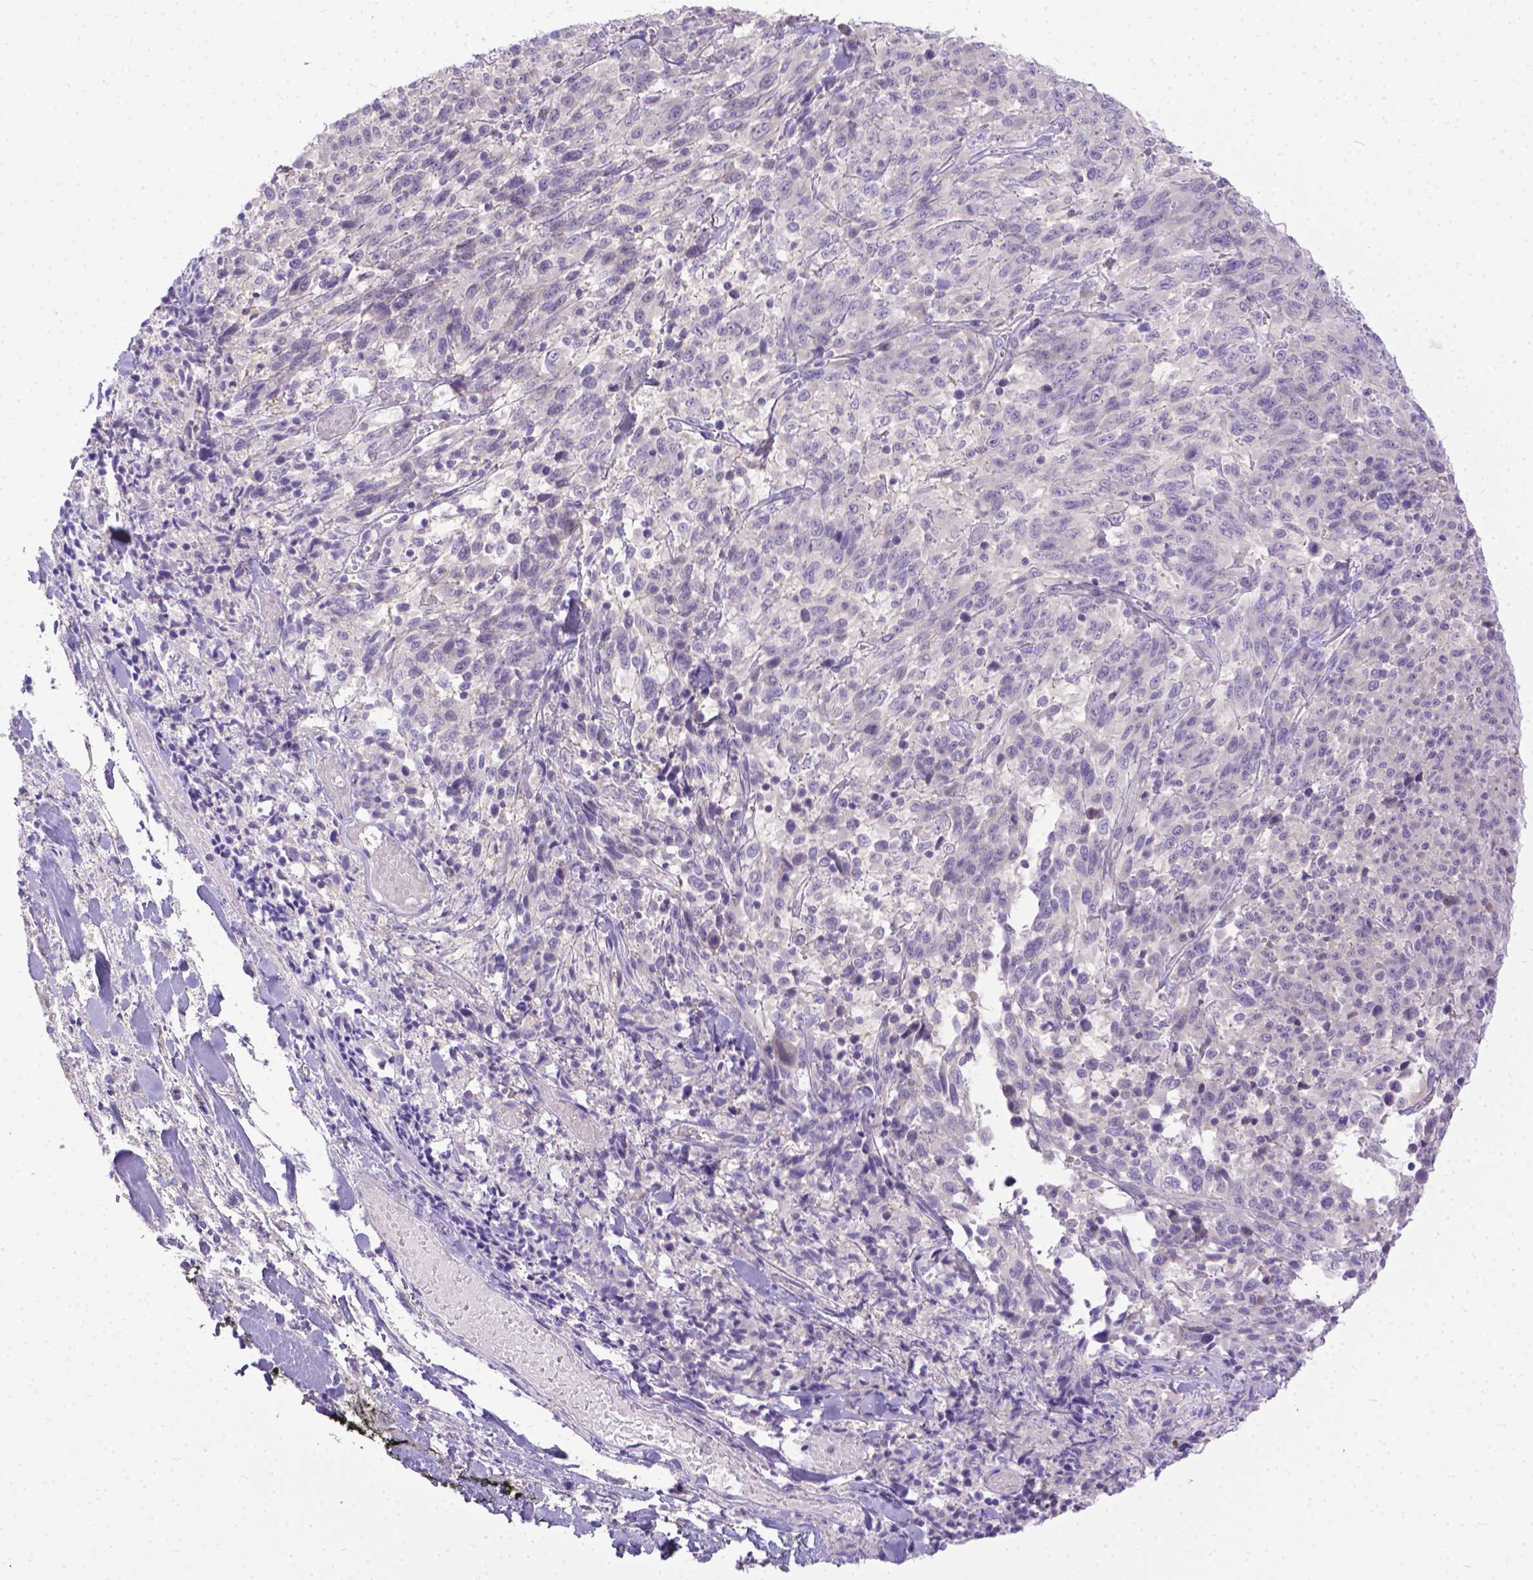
{"staining": {"intensity": "negative", "quantity": "none", "location": "none"}, "tissue": "melanoma", "cell_type": "Tumor cells", "image_type": "cancer", "snomed": [{"axis": "morphology", "description": "Malignant melanoma, NOS"}, {"axis": "topography", "description": "Skin"}], "caption": "An image of malignant melanoma stained for a protein demonstrates no brown staining in tumor cells.", "gene": "TTLL6", "patient": {"sex": "female", "age": 91}}